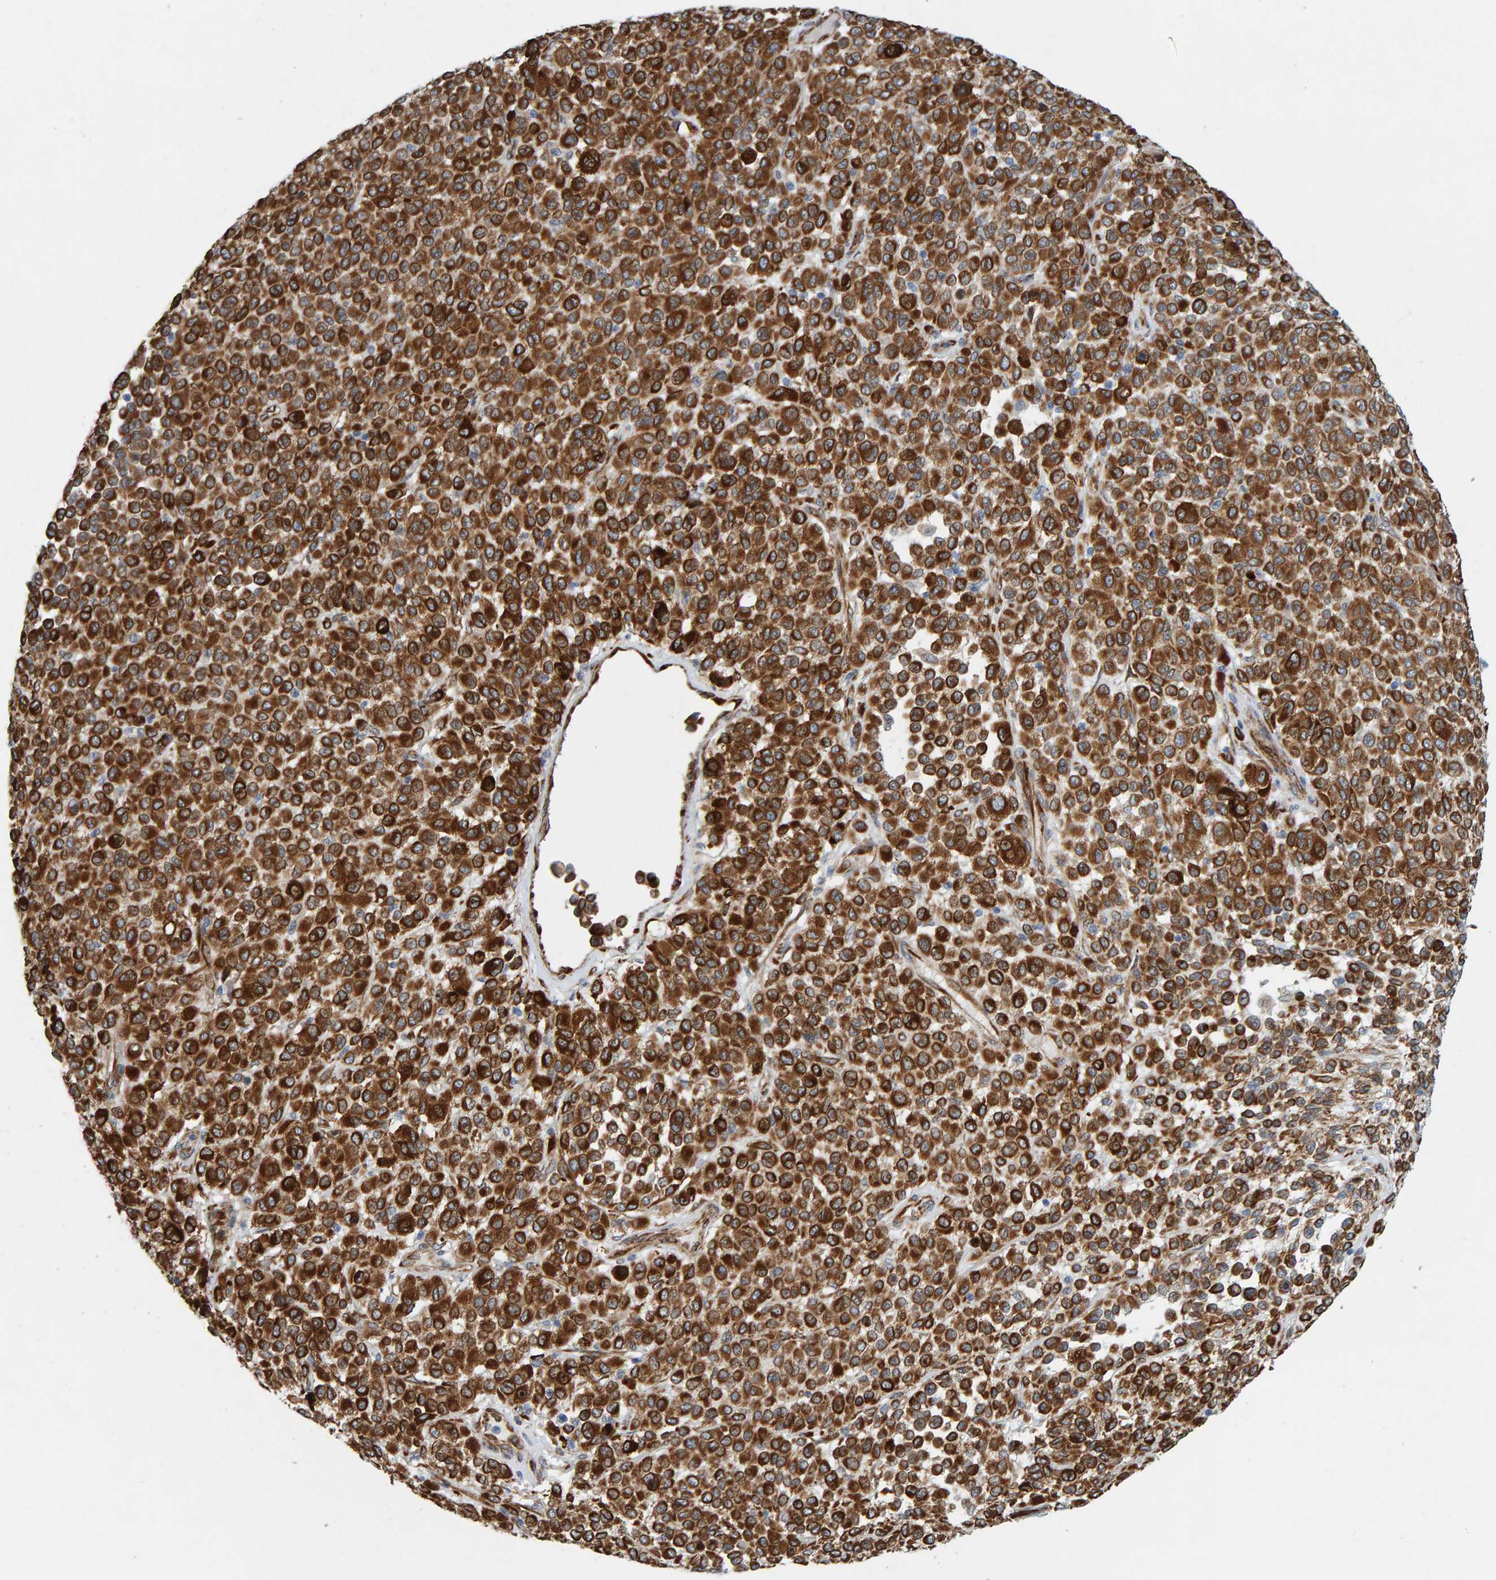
{"staining": {"intensity": "strong", "quantity": ">75%", "location": "cytoplasmic/membranous"}, "tissue": "melanoma", "cell_type": "Tumor cells", "image_type": "cancer", "snomed": [{"axis": "morphology", "description": "Malignant melanoma, Metastatic site"}, {"axis": "topography", "description": "Pancreas"}], "caption": "A high amount of strong cytoplasmic/membranous positivity is present in approximately >75% of tumor cells in malignant melanoma (metastatic site) tissue. The staining was performed using DAB to visualize the protein expression in brown, while the nuclei were stained in blue with hematoxylin (Magnification: 20x).", "gene": "MMP16", "patient": {"sex": "female", "age": 30}}